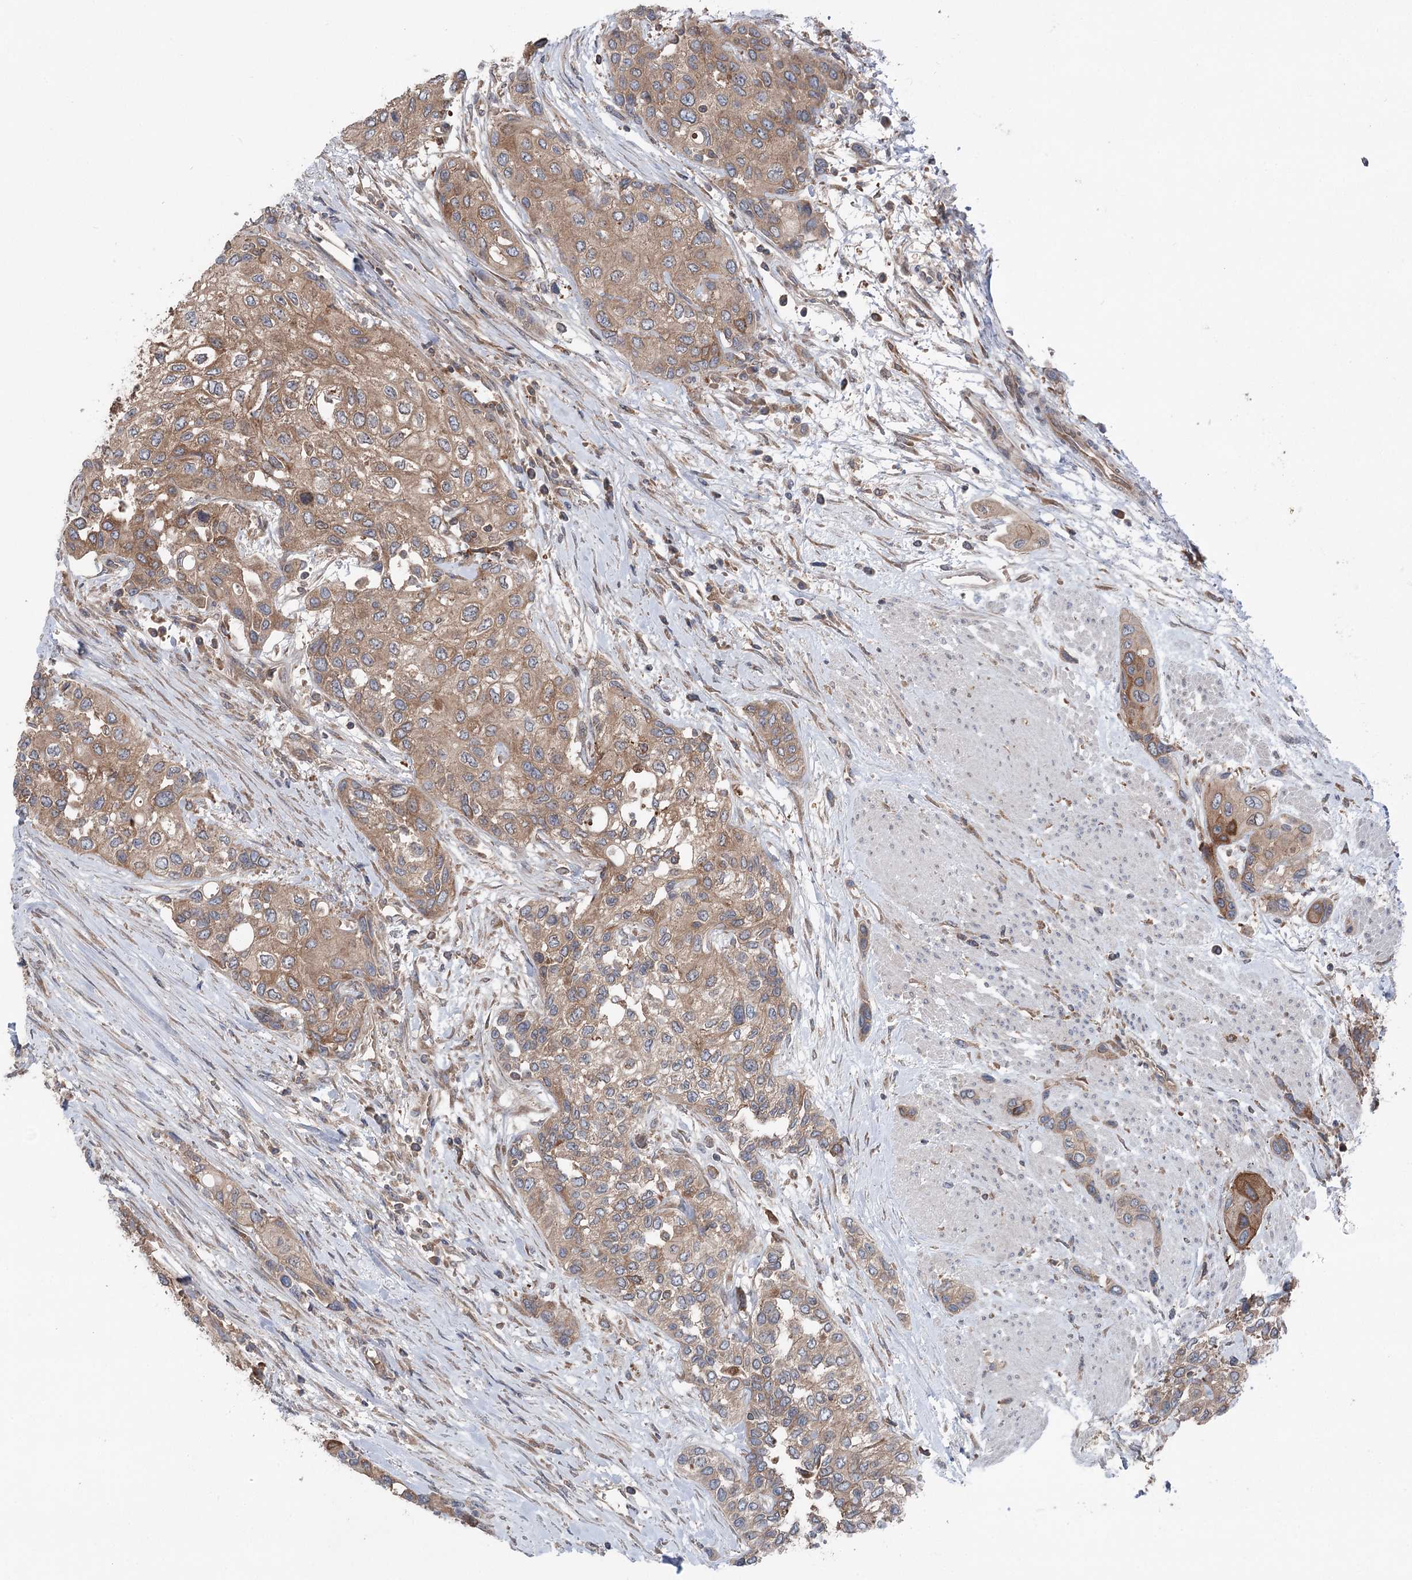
{"staining": {"intensity": "moderate", "quantity": ">75%", "location": "cytoplasmic/membranous"}, "tissue": "urothelial cancer", "cell_type": "Tumor cells", "image_type": "cancer", "snomed": [{"axis": "morphology", "description": "Normal tissue, NOS"}, {"axis": "morphology", "description": "Urothelial carcinoma, High grade"}, {"axis": "topography", "description": "Vascular tissue"}, {"axis": "topography", "description": "Urinary bladder"}], "caption": "Immunohistochemistry photomicrograph of human urothelial cancer stained for a protein (brown), which demonstrates medium levels of moderate cytoplasmic/membranous positivity in about >75% of tumor cells.", "gene": "PPP1R21", "patient": {"sex": "female", "age": 56}}